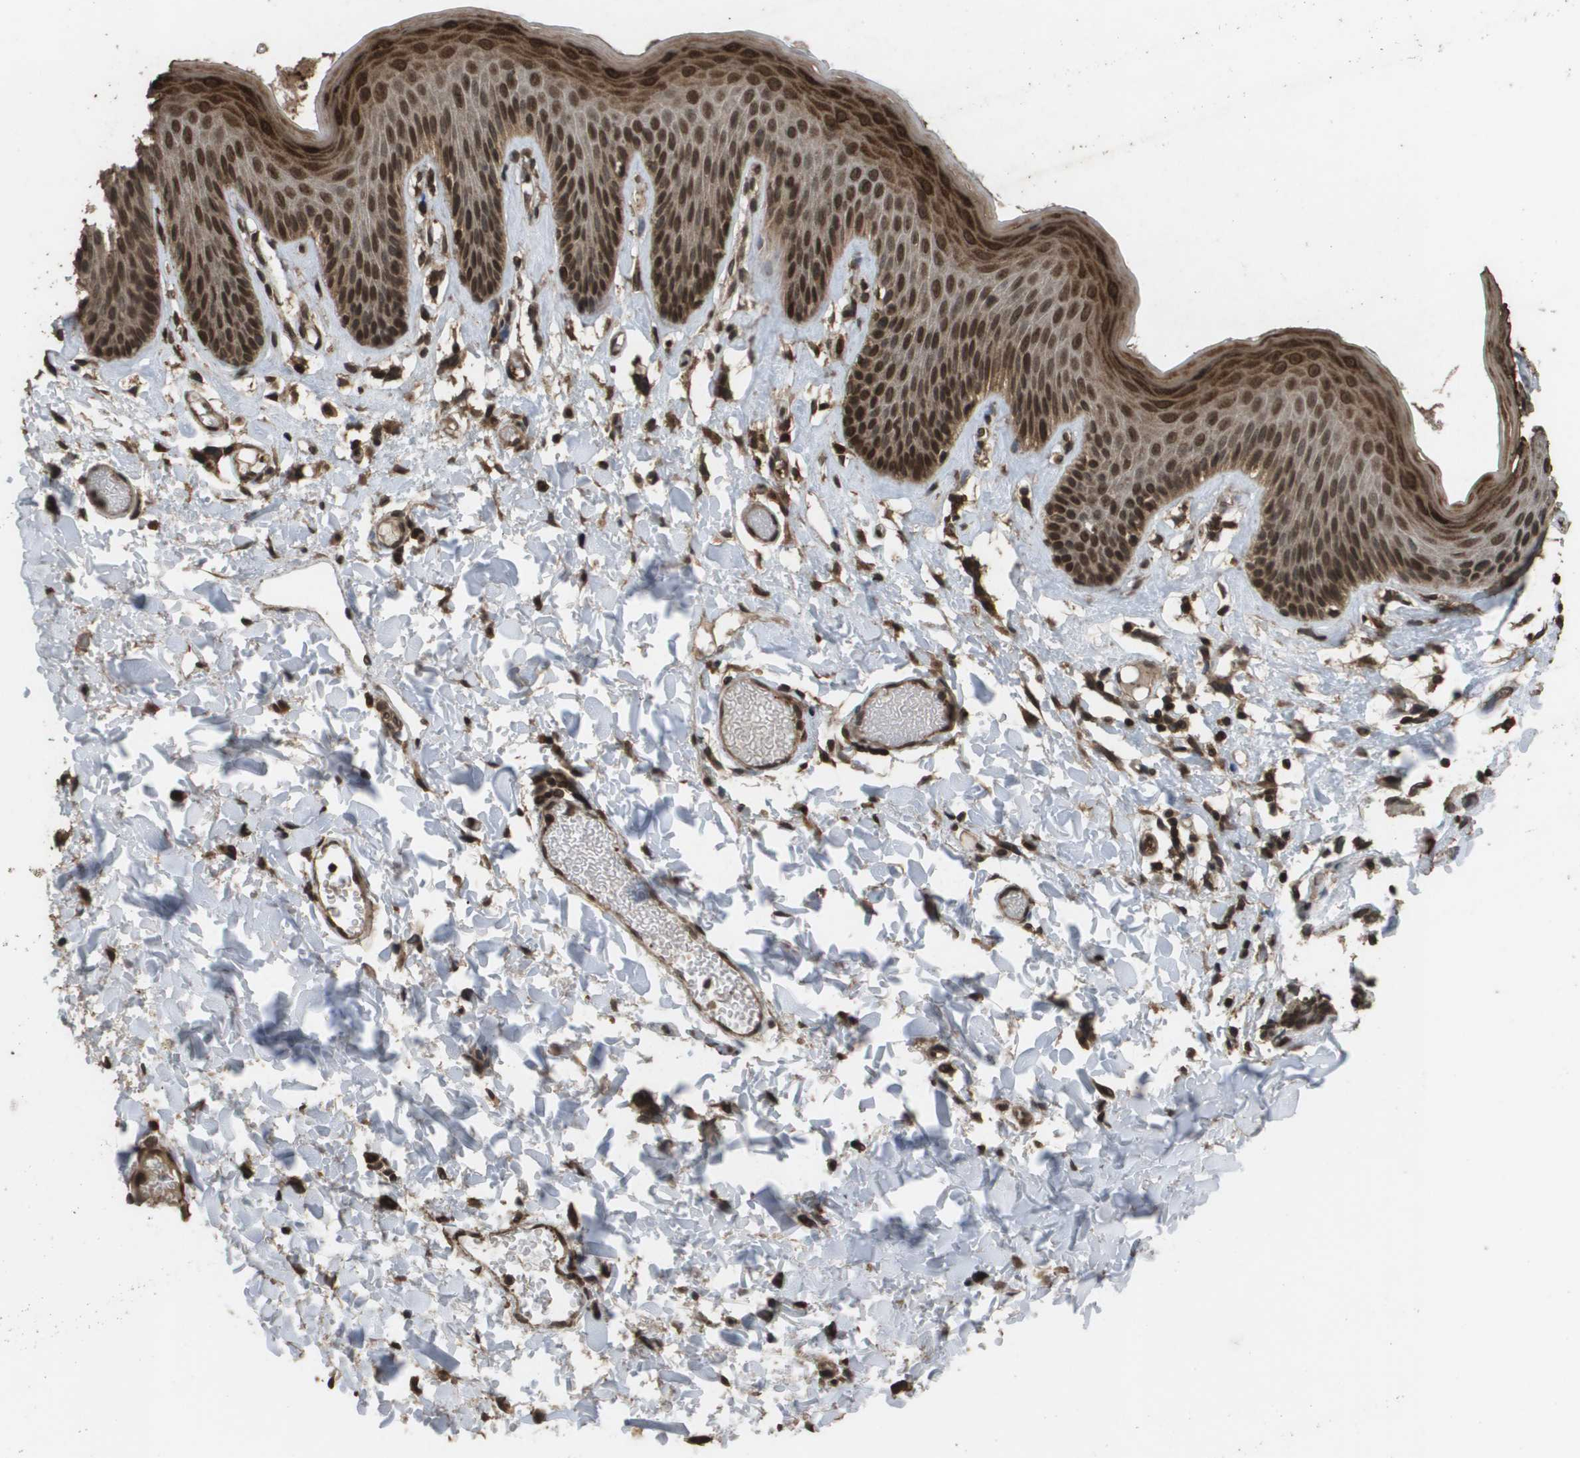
{"staining": {"intensity": "strong", "quantity": ">75%", "location": "cytoplasmic/membranous,nuclear"}, "tissue": "skin", "cell_type": "Epidermal cells", "image_type": "normal", "snomed": [{"axis": "morphology", "description": "Normal tissue, NOS"}, {"axis": "topography", "description": "Vulva"}], "caption": "A histopathology image showing strong cytoplasmic/membranous,nuclear staining in about >75% of epidermal cells in unremarkable skin, as visualized by brown immunohistochemical staining.", "gene": "AXIN2", "patient": {"sex": "female", "age": 73}}